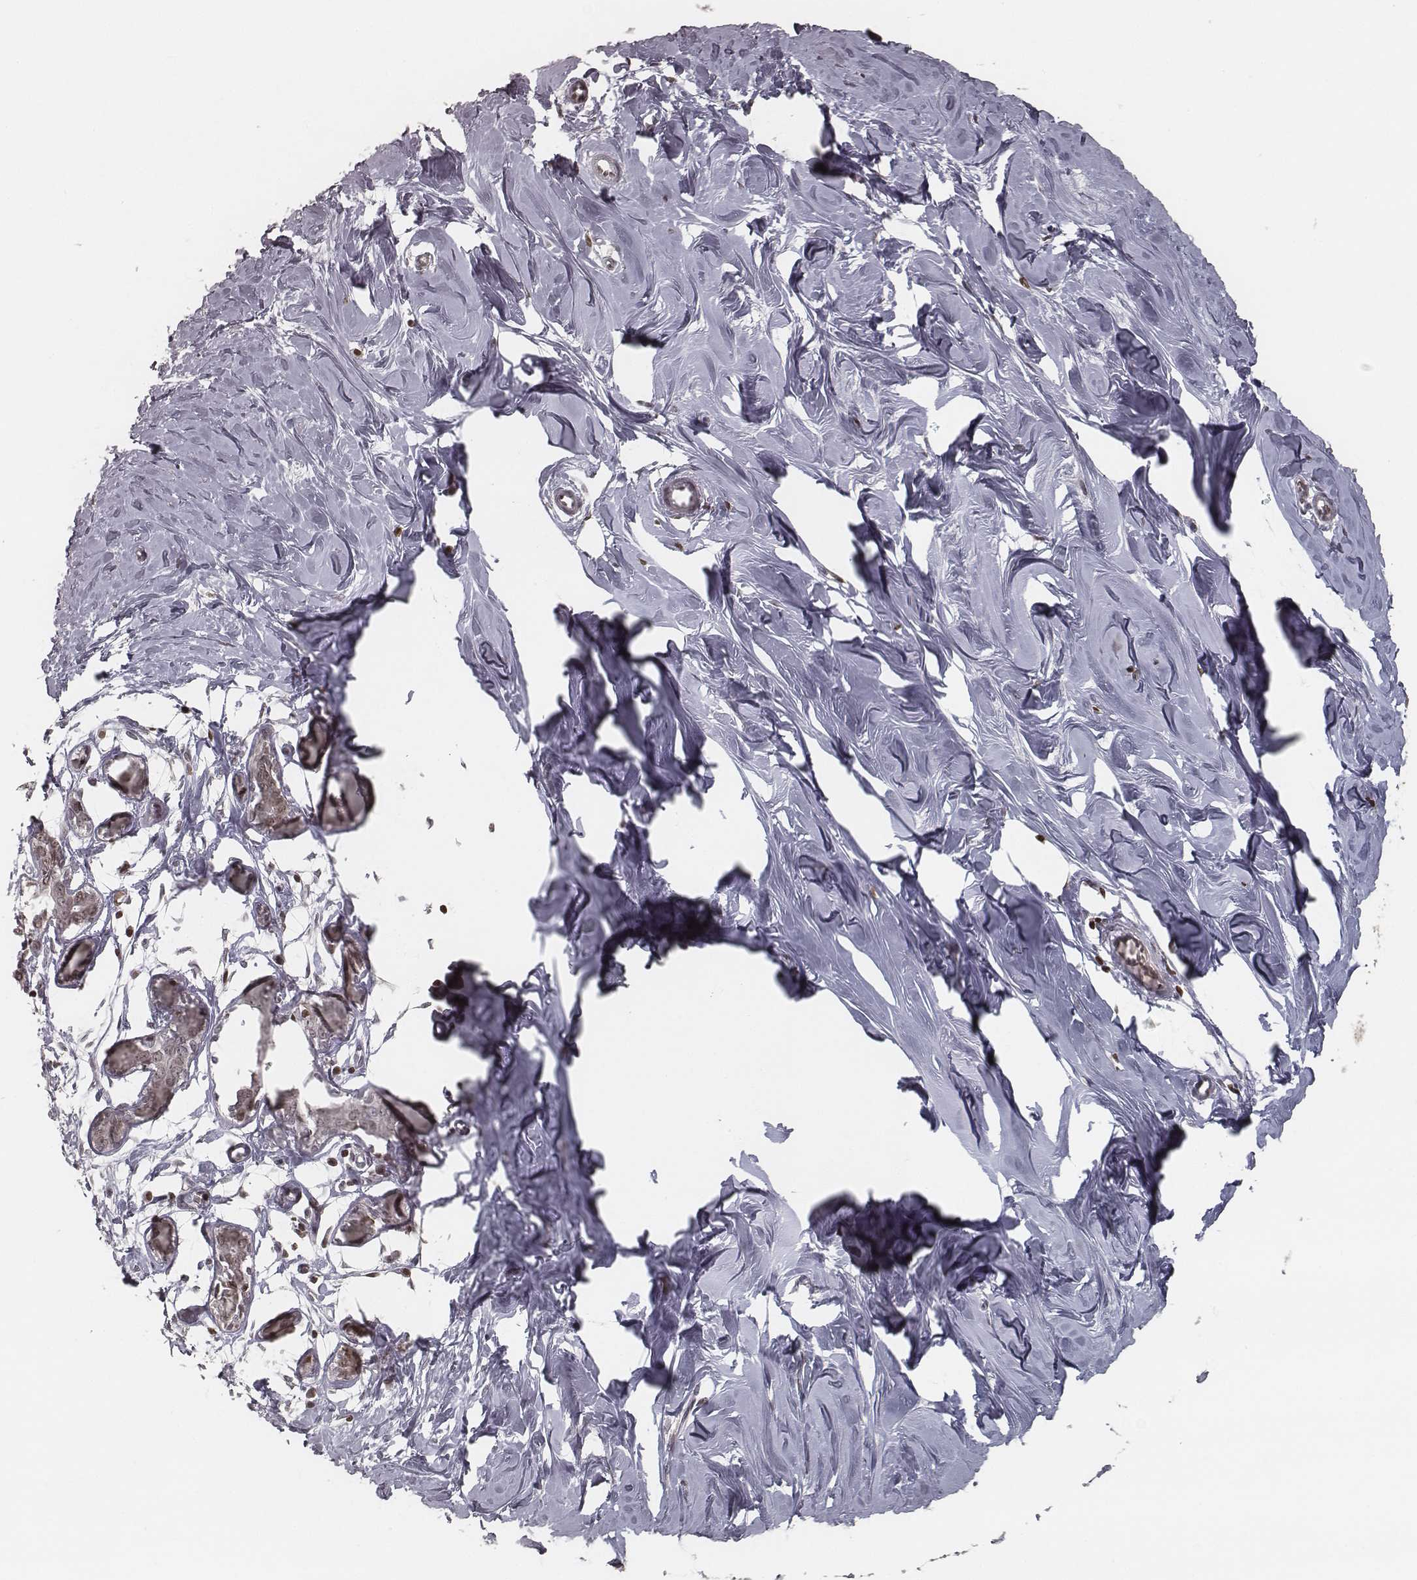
{"staining": {"intensity": "negative", "quantity": "none", "location": "none"}, "tissue": "breast", "cell_type": "Adipocytes", "image_type": "normal", "snomed": [{"axis": "morphology", "description": "Normal tissue, NOS"}, {"axis": "topography", "description": "Breast"}], "caption": "This is an IHC image of unremarkable human breast. There is no staining in adipocytes.", "gene": "HMGA2", "patient": {"sex": "female", "age": 27}}